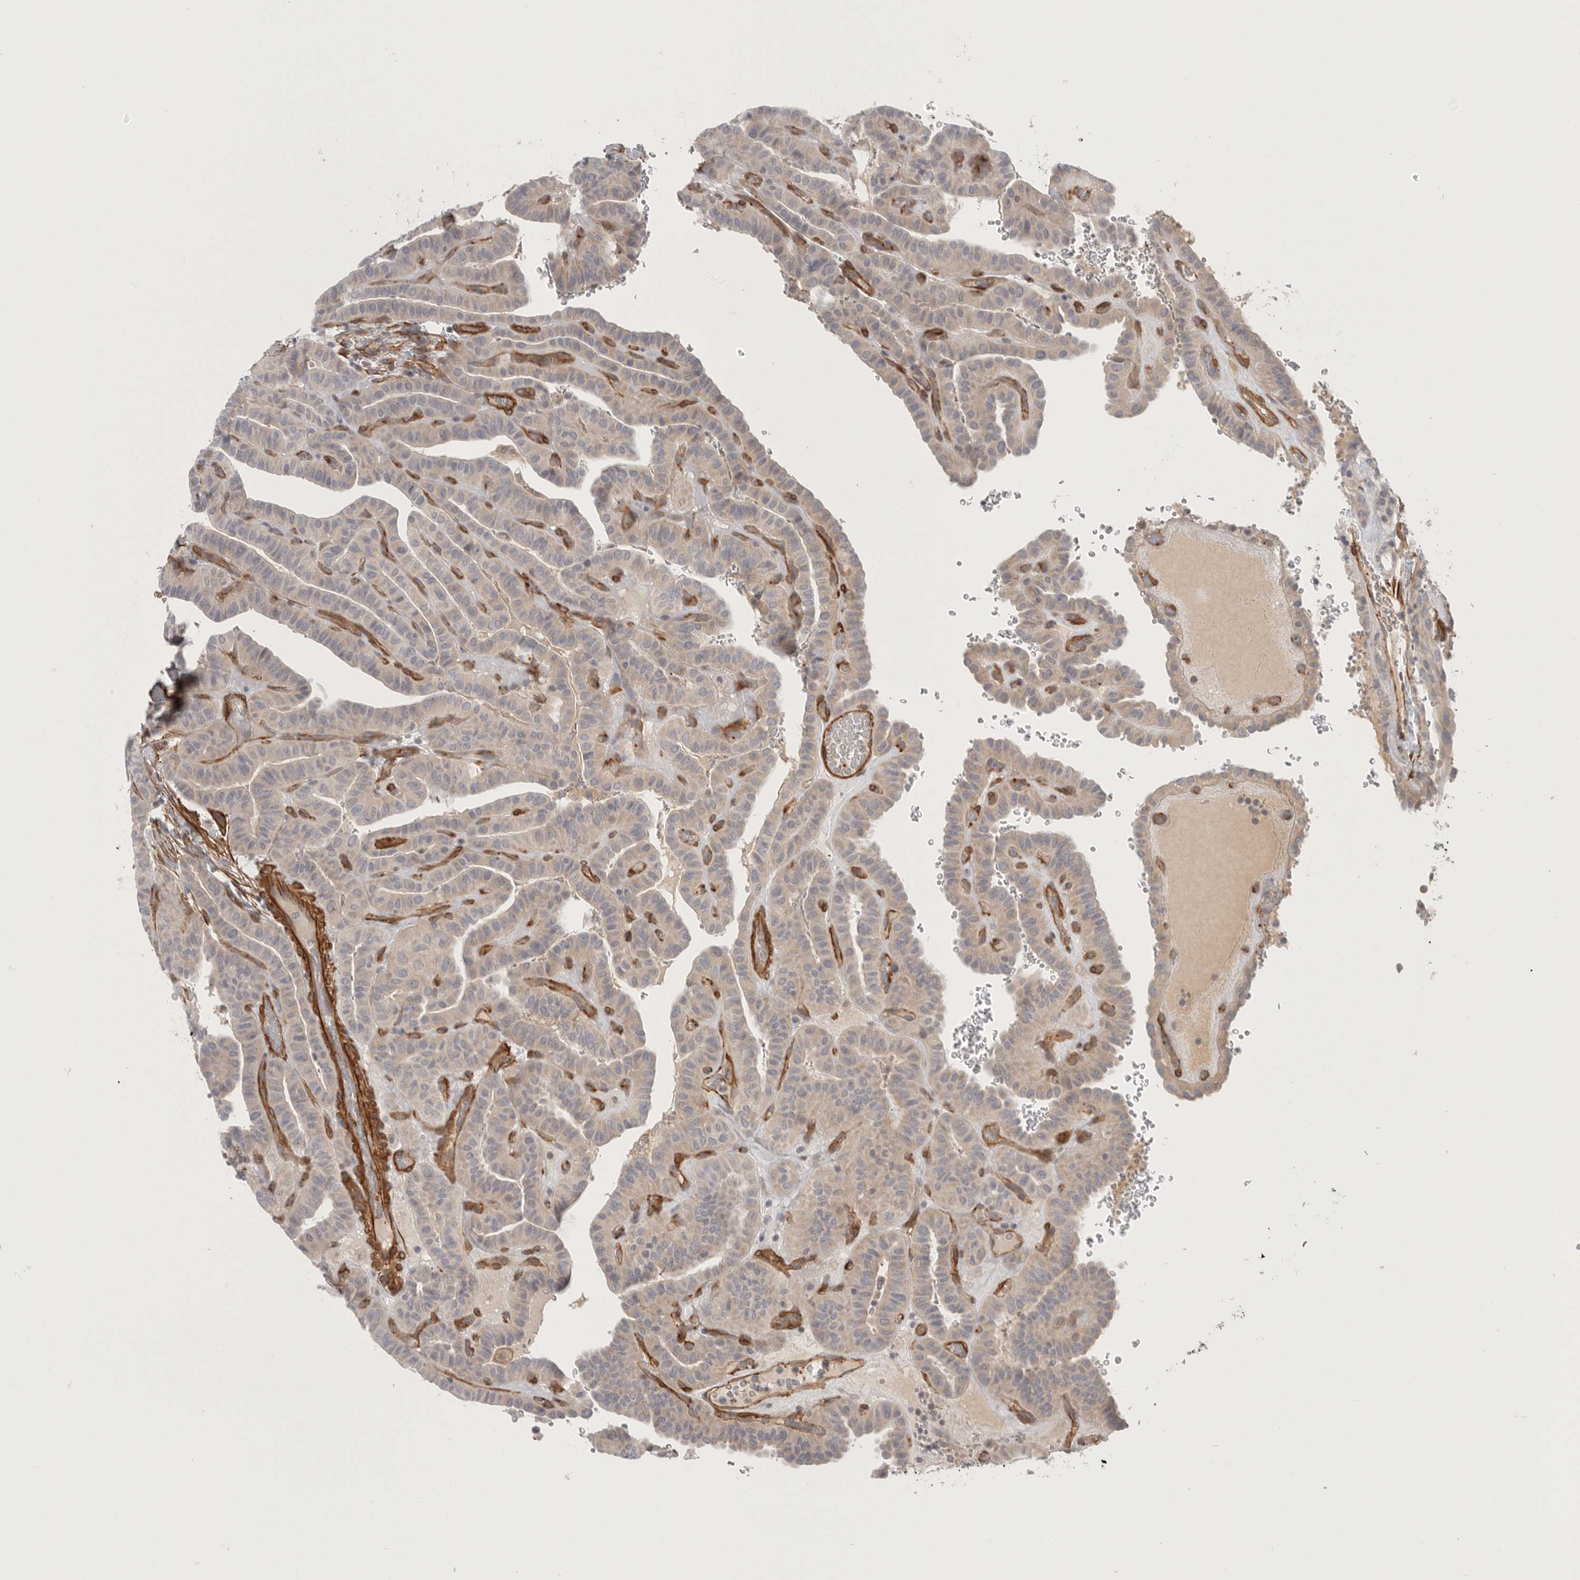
{"staining": {"intensity": "weak", "quantity": ">75%", "location": "cytoplasmic/membranous"}, "tissue": "thyroid cancer", "cell_type": "Tumor cells", "image_type": "cancer", "snomed": [{"axis": "morphology", "description": "Papillary adenocarcinoma, NOS"}, {"axis": "topography", "description": "Thyroid gland"}], "caption": "Human thyroid cancer (papillary adenocarcinoma) stained for a protein (brown) displays weak cytoplasmic/membranous positive staining in about >75% of tumor cells.", "gene": "LONRF1", "patient": {"sex": "male", "age": 77}}